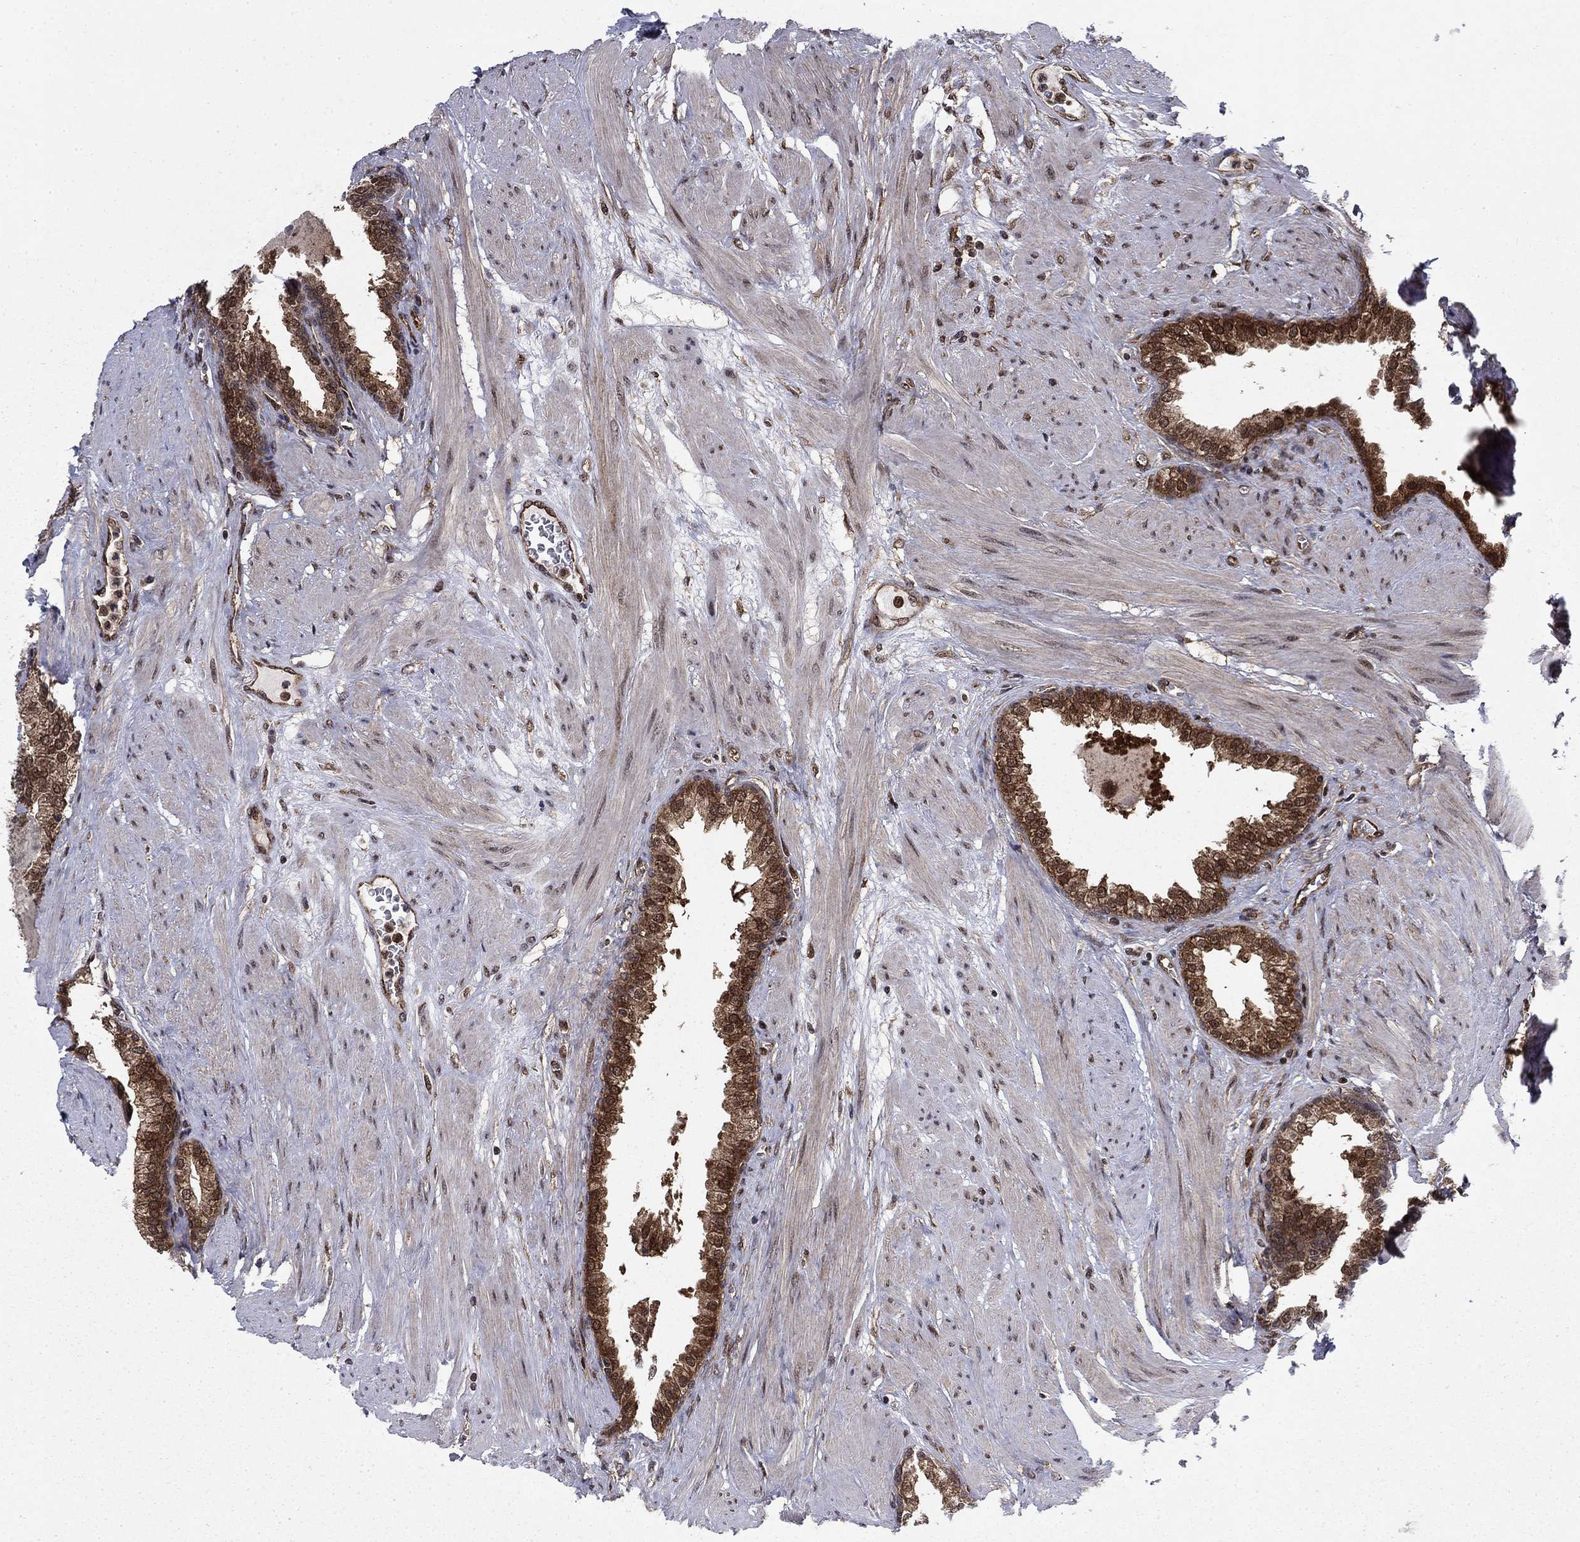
{"staining": {"intensity": "strong", "quantity": ">75%", "location": "cytoplasmic/membranous,nuclear"}, "tissue": "prostate cancer", "cell_type": "Tumor cells", "image_type": "cancer", "snomed": [{"axis": "morphology", "description": "Adenocarcinoma, NOS"}, {"axis": "topography", "description": "Prostate"}], "caption": "This photomicrograph displays immunohistochemistry staining of prostate cancer, with high strong cytoplasmic/membranous and nuclear positivity in about >75% of tumor cells.", "gene": "DNAJA1", "patient": {"sex": "male", "age": 69}}